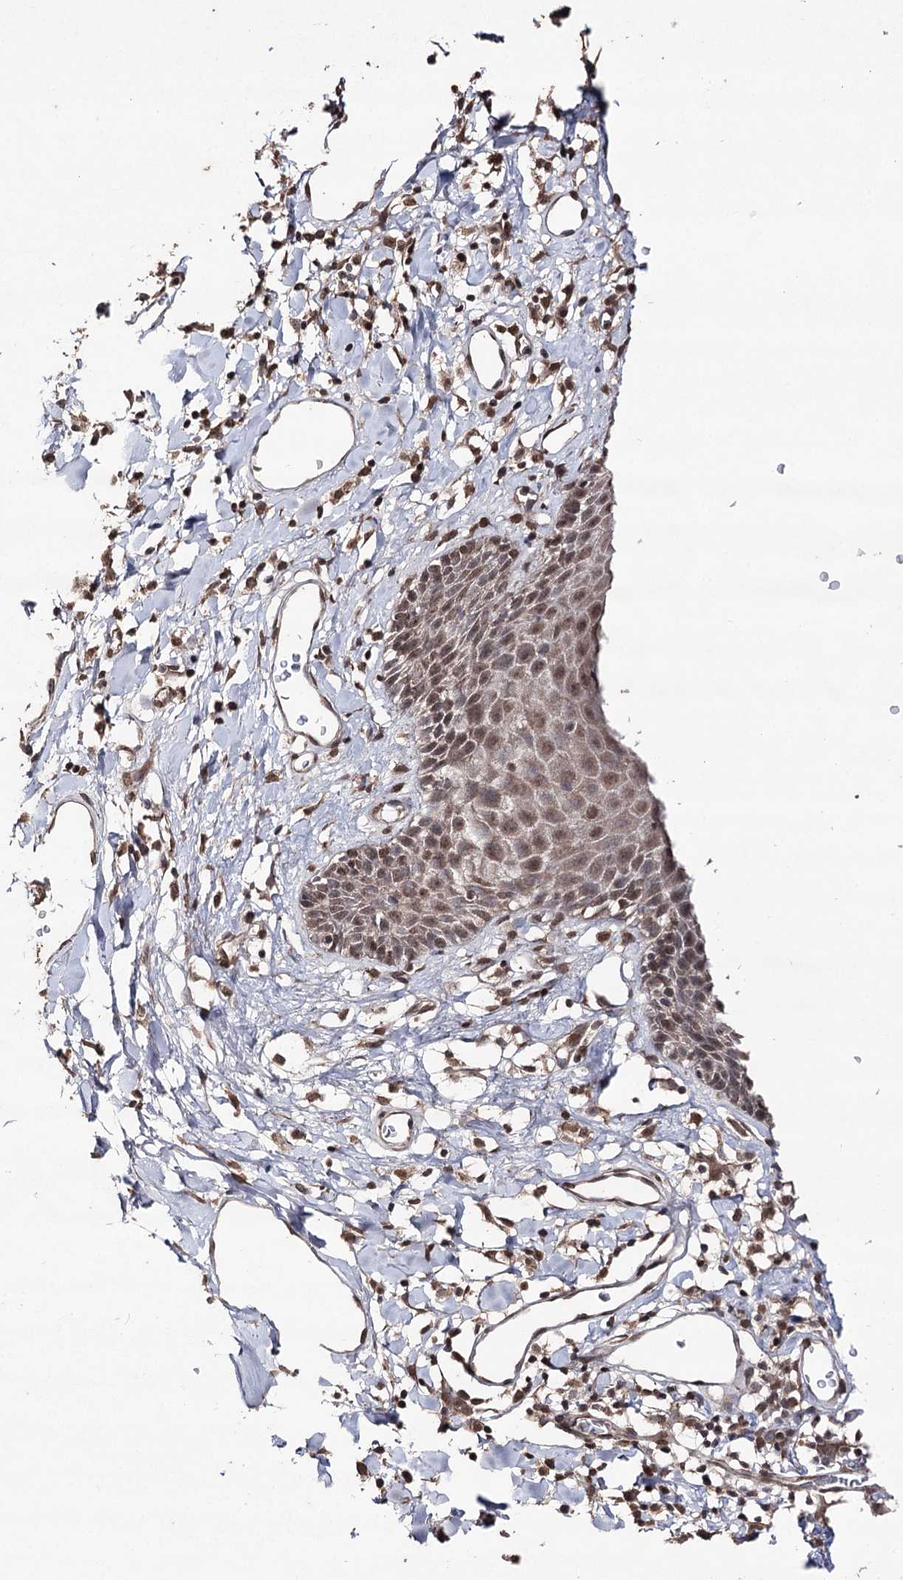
{"staining": {"intensity": "moderate", "quantity": ">75%", "location": "nuclear"}, "tissue": "skin", "cell_type": "Epidermal cells", "image_type": "normal", "snomed": [{"axis": "morphology", "description": "Normal tissue, NOS"}, {"axis": "topography", "description": "Vulva"}], "caption": "Skin stained with IHC exhibits moderate nuclear positivity in about >75% of epidermal cells. (IHC, brightfield microscopy, high magnification).", "gene": "ATG14", "patient": {"sex": "female", "age": 68}}